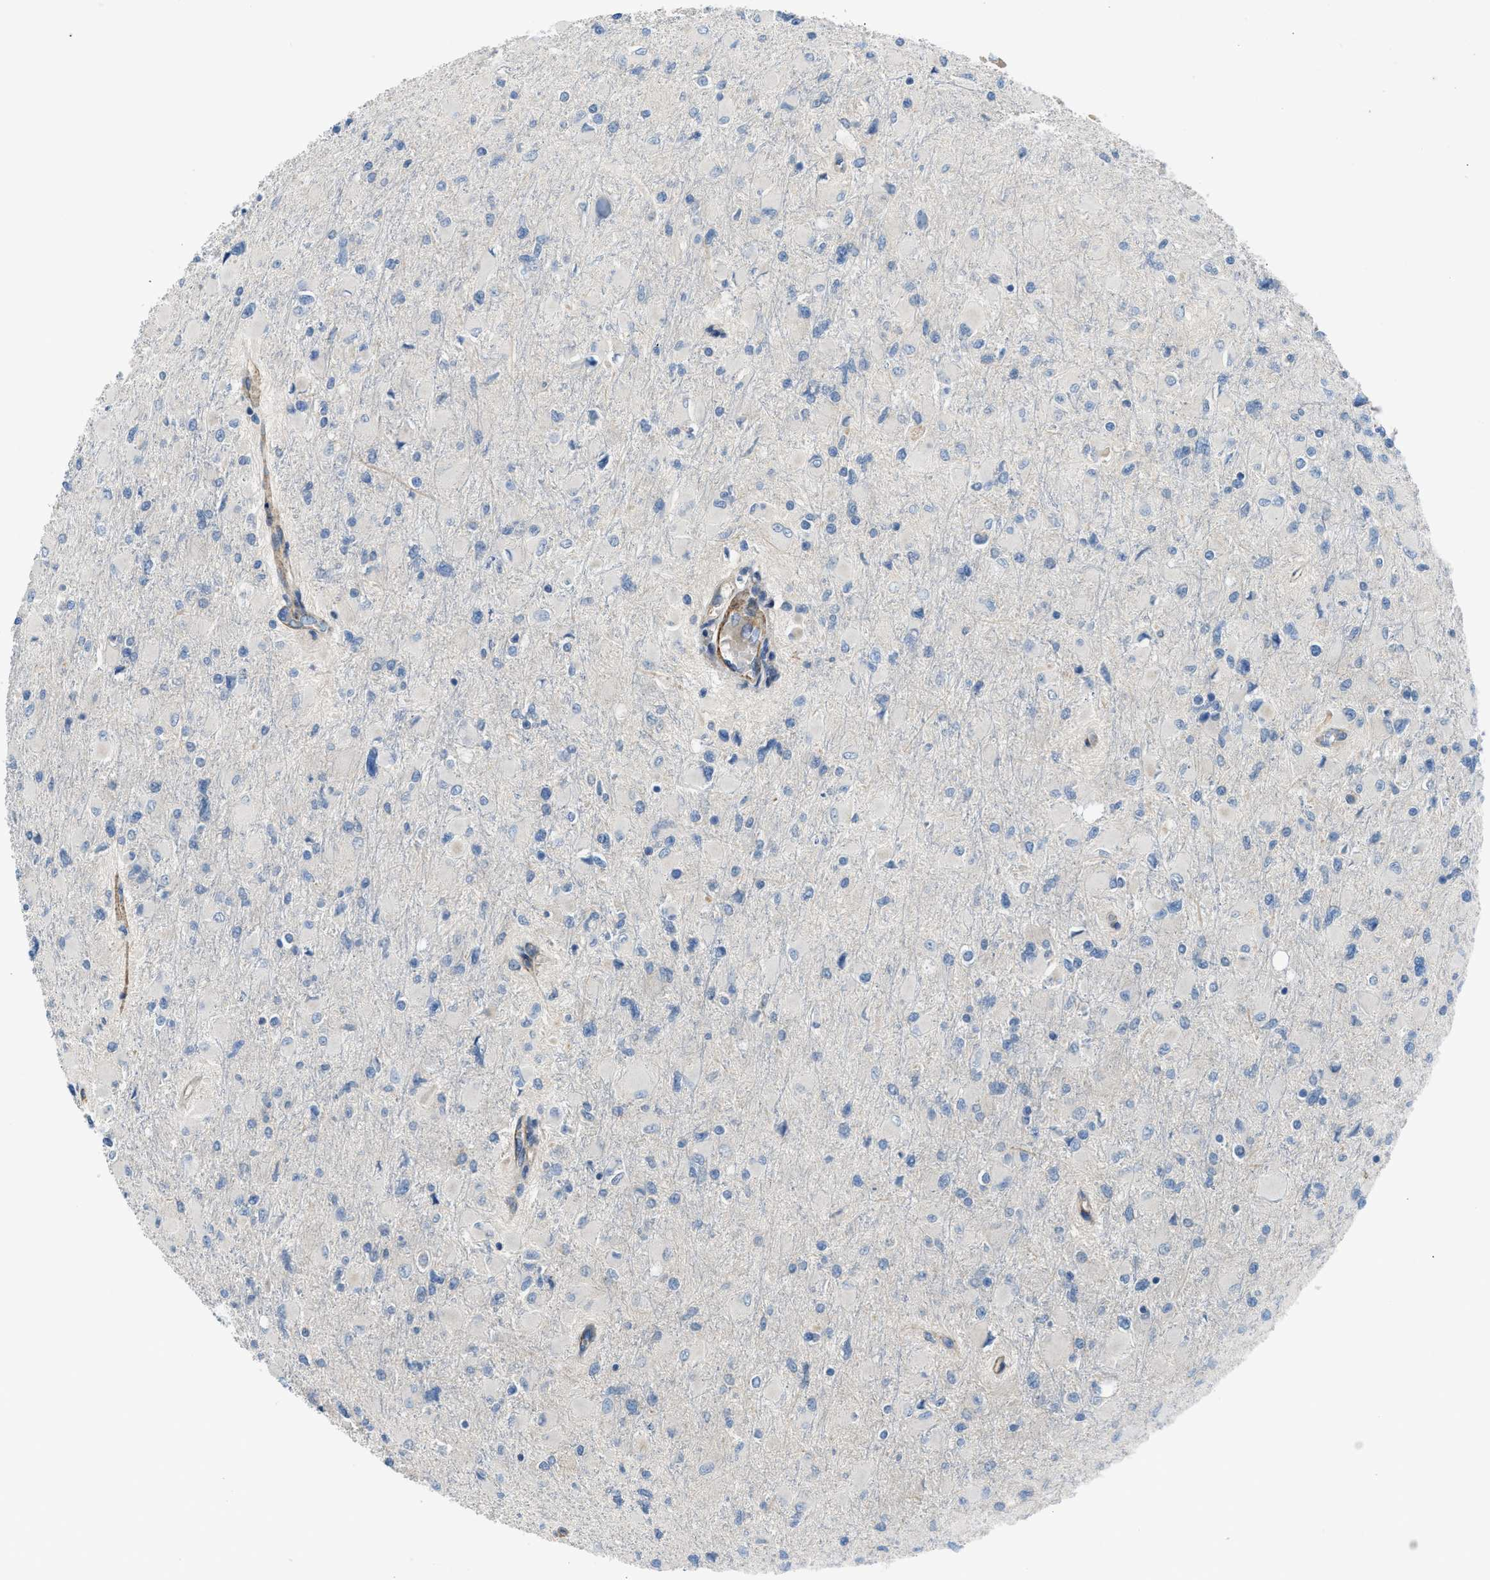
{"staining": {"intensity": "negative", "quantity": "none", "location": "none"}, "tissue": "glioma", "cell_type": "Tumor cells", "image_type": "cancer", "snomed": [{"axis": "morphology", "description": "Glioma, malignant, High grade"}, {"axis": "topography", "description": "Cerebral cortex"}], "caption": "Tumor cells are negative for protein expression in human high-grade glioma (malignant).", "gene": "BMPR1A", "patient": {"sex": "female", "age": 36}}